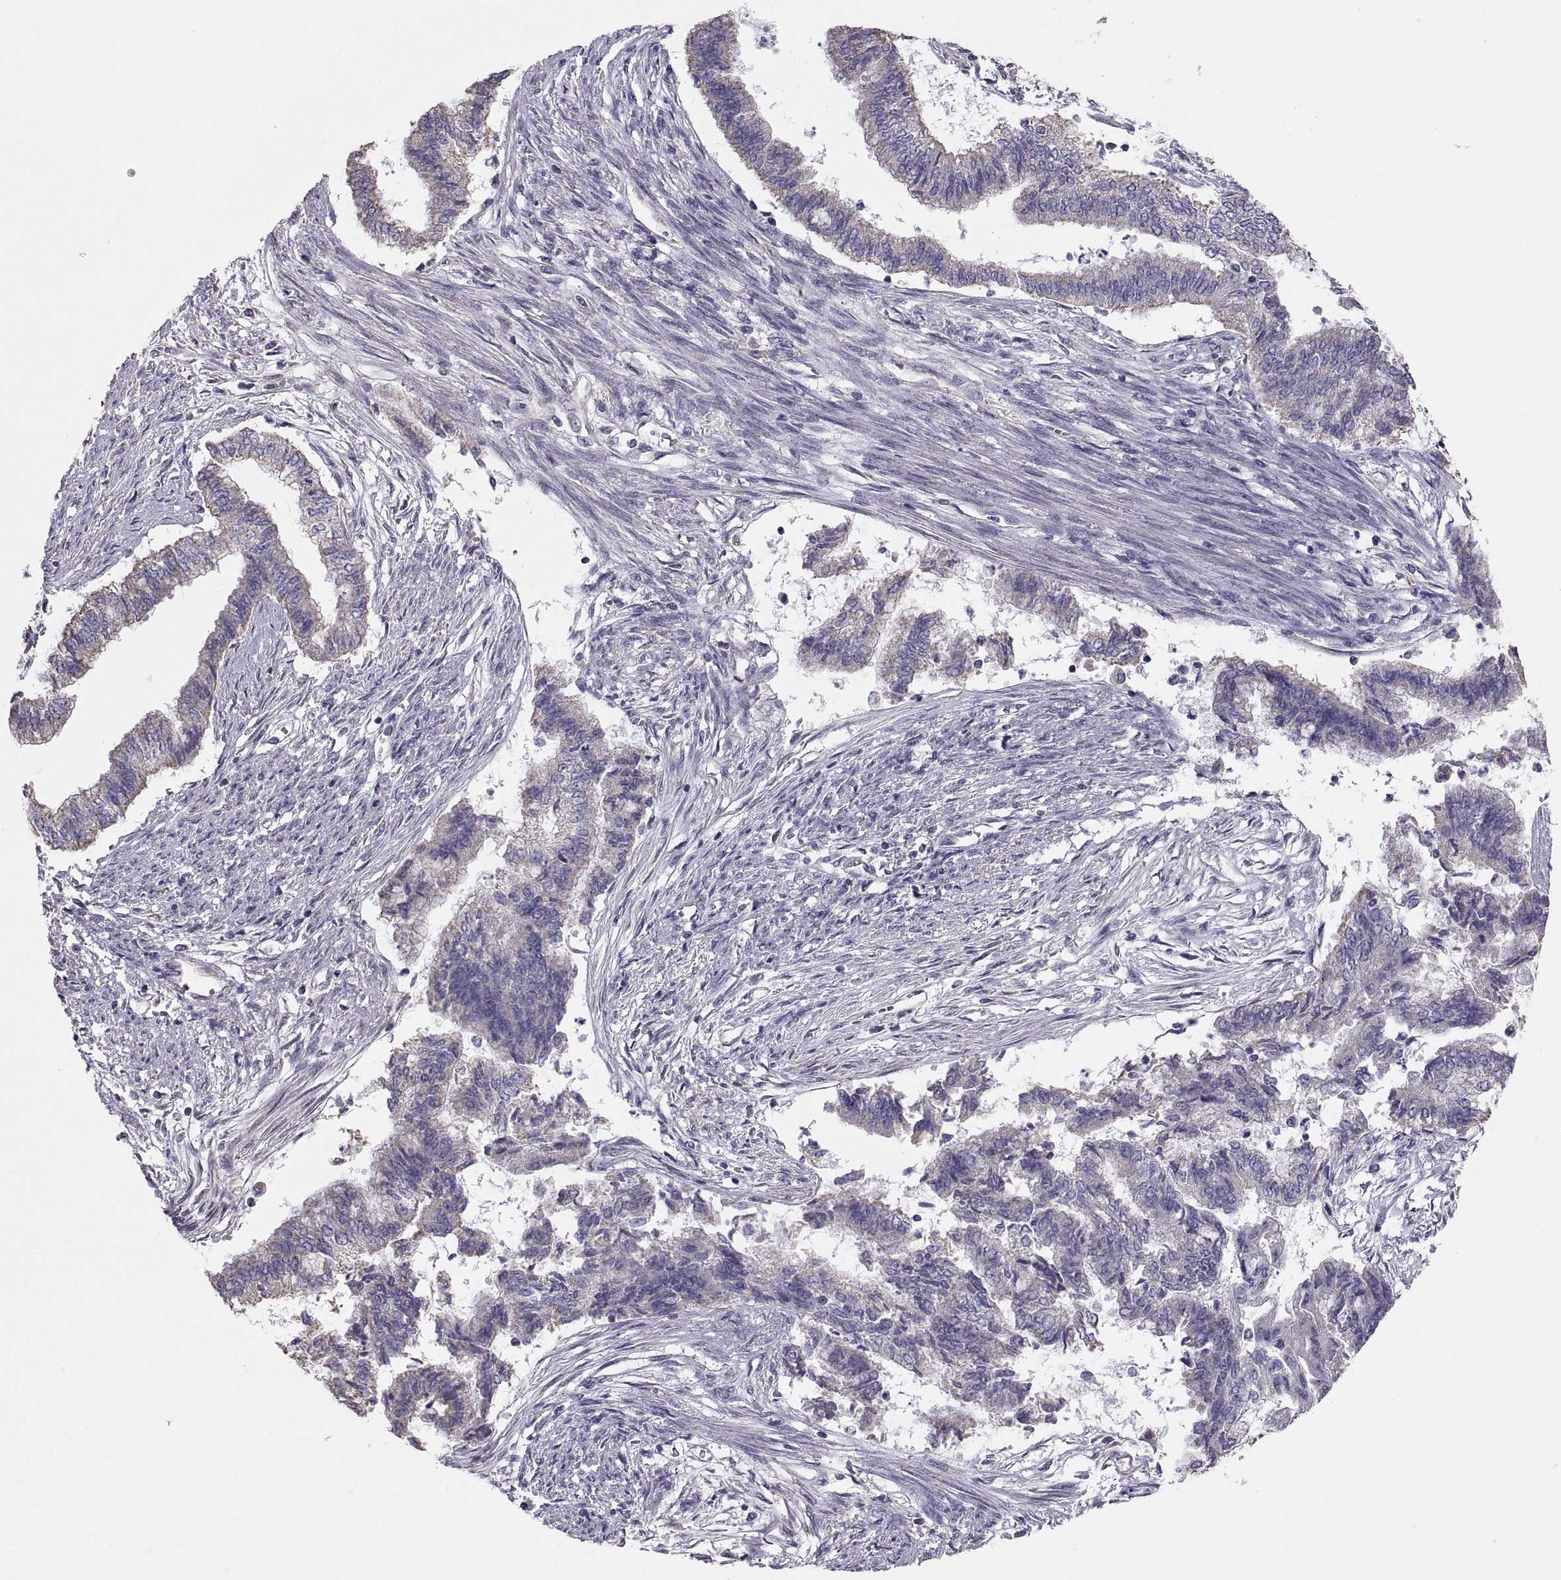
{"staining": {"intensity": "negative", "quantity": "none", "location": "none"}, "tissue": "endometrial cancer", "cell_type": "Tumor cells", "image_type": "cancer", "snomed": [{"axis": "morphology", "description": "Adenocarcinoma, NOS"}, {"axis": "topography", "description": "Endometrium"}], "caption": "This is an immunohistochemistry (IHC) image of endometrial adenocarcinoma. There is no expression in tumor cells.", "gene": "TNNC1", "patient": {"sex": "female", "age": 65}}